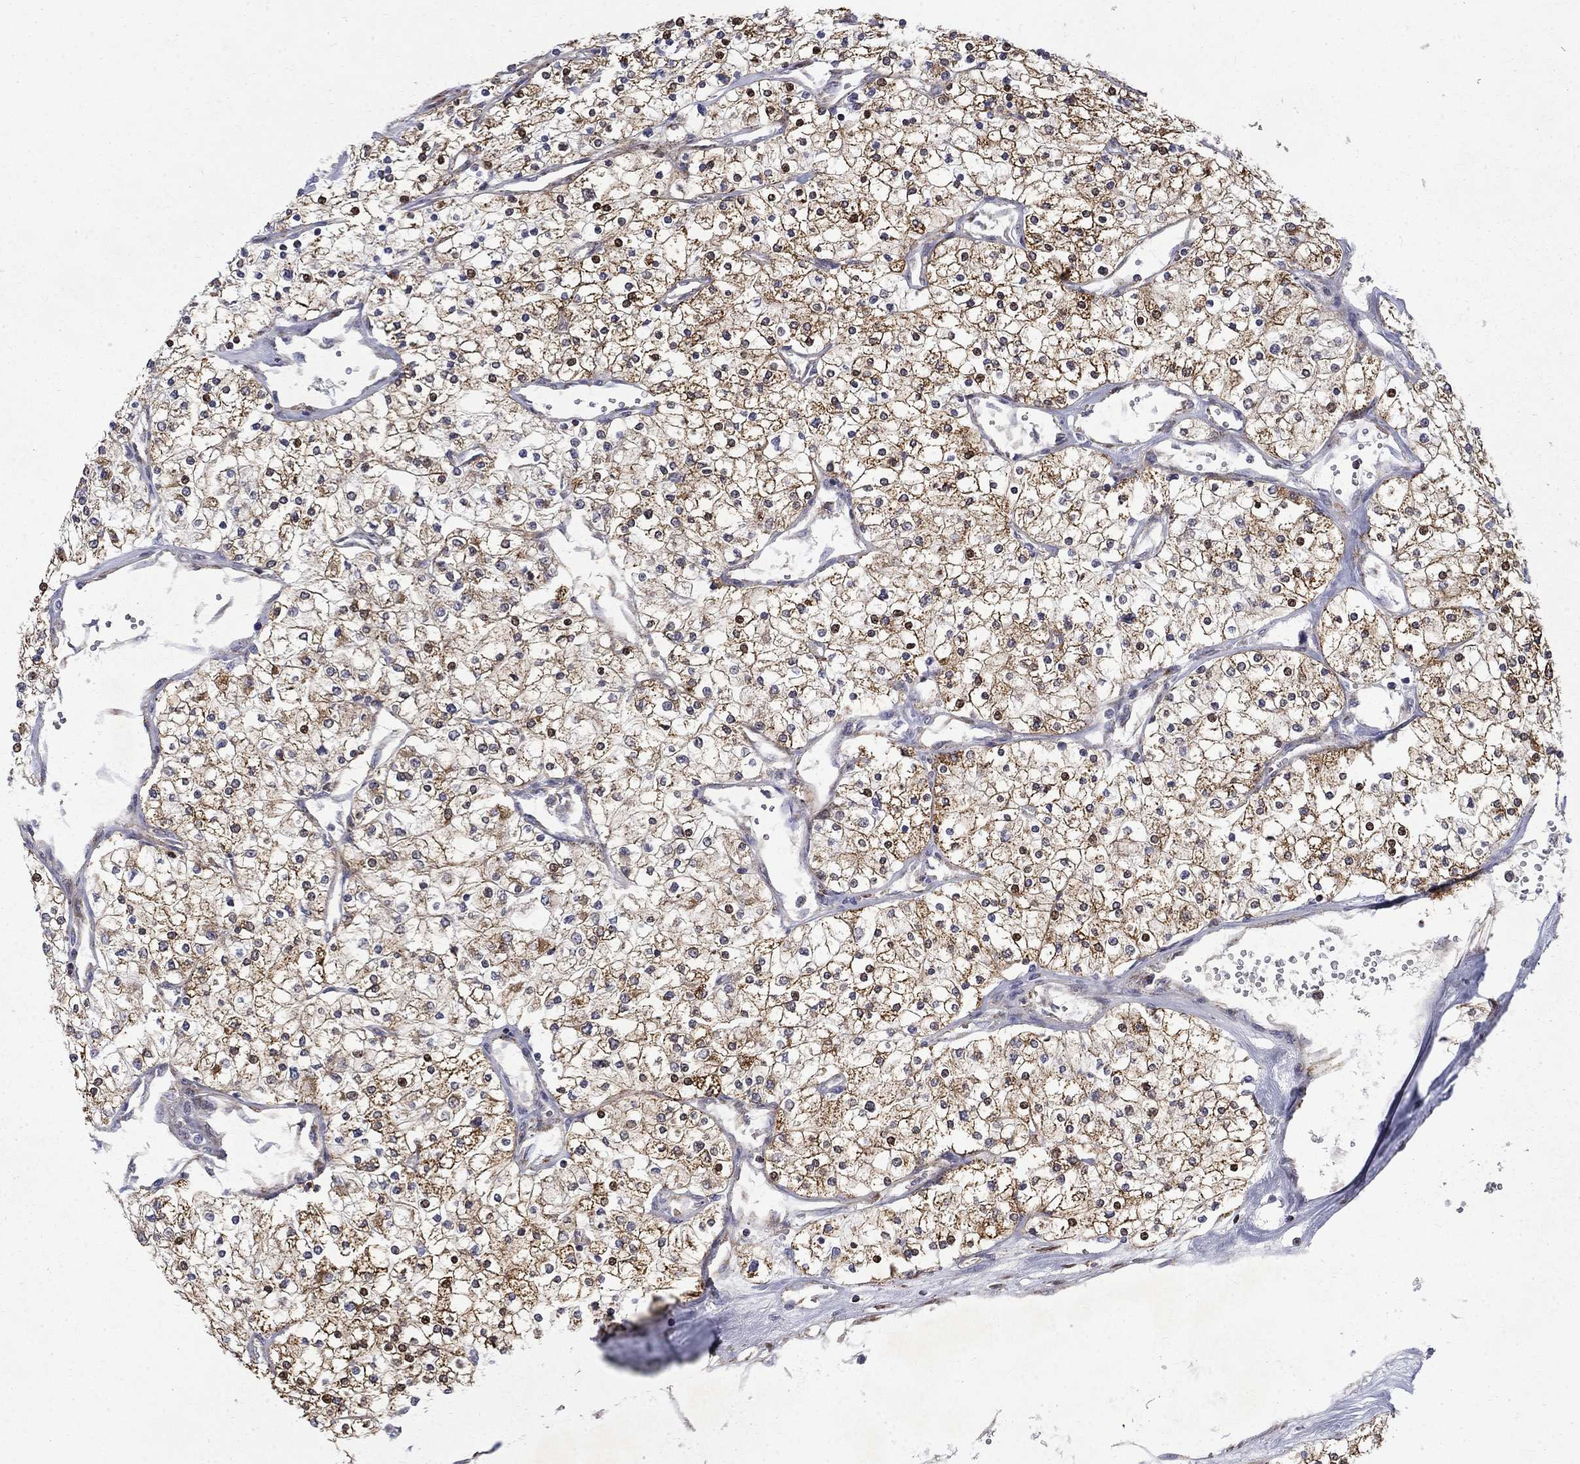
{"staining": {"intensity": "moderate", "quantity": ">75%", "location": "cytoplasmic/membranous"}, "tissue": "renal cancer", "cell_type": "Tumor cells", "image_type": "cancer", "snomed": [{"axis": "morphology", "description": "Adenocarcinoma, NOS"}, {"axis": "topography", "description": "Kidney"}], "caption": "Renal cancer (adenocarcinoma) stained for a protein (brown) exhibits moderate cytoplasmic/membranous positive positivity in about >75% of tumor cells.", "gene": "PCBP3", "patient": {"sex": "male", "age": 80}}